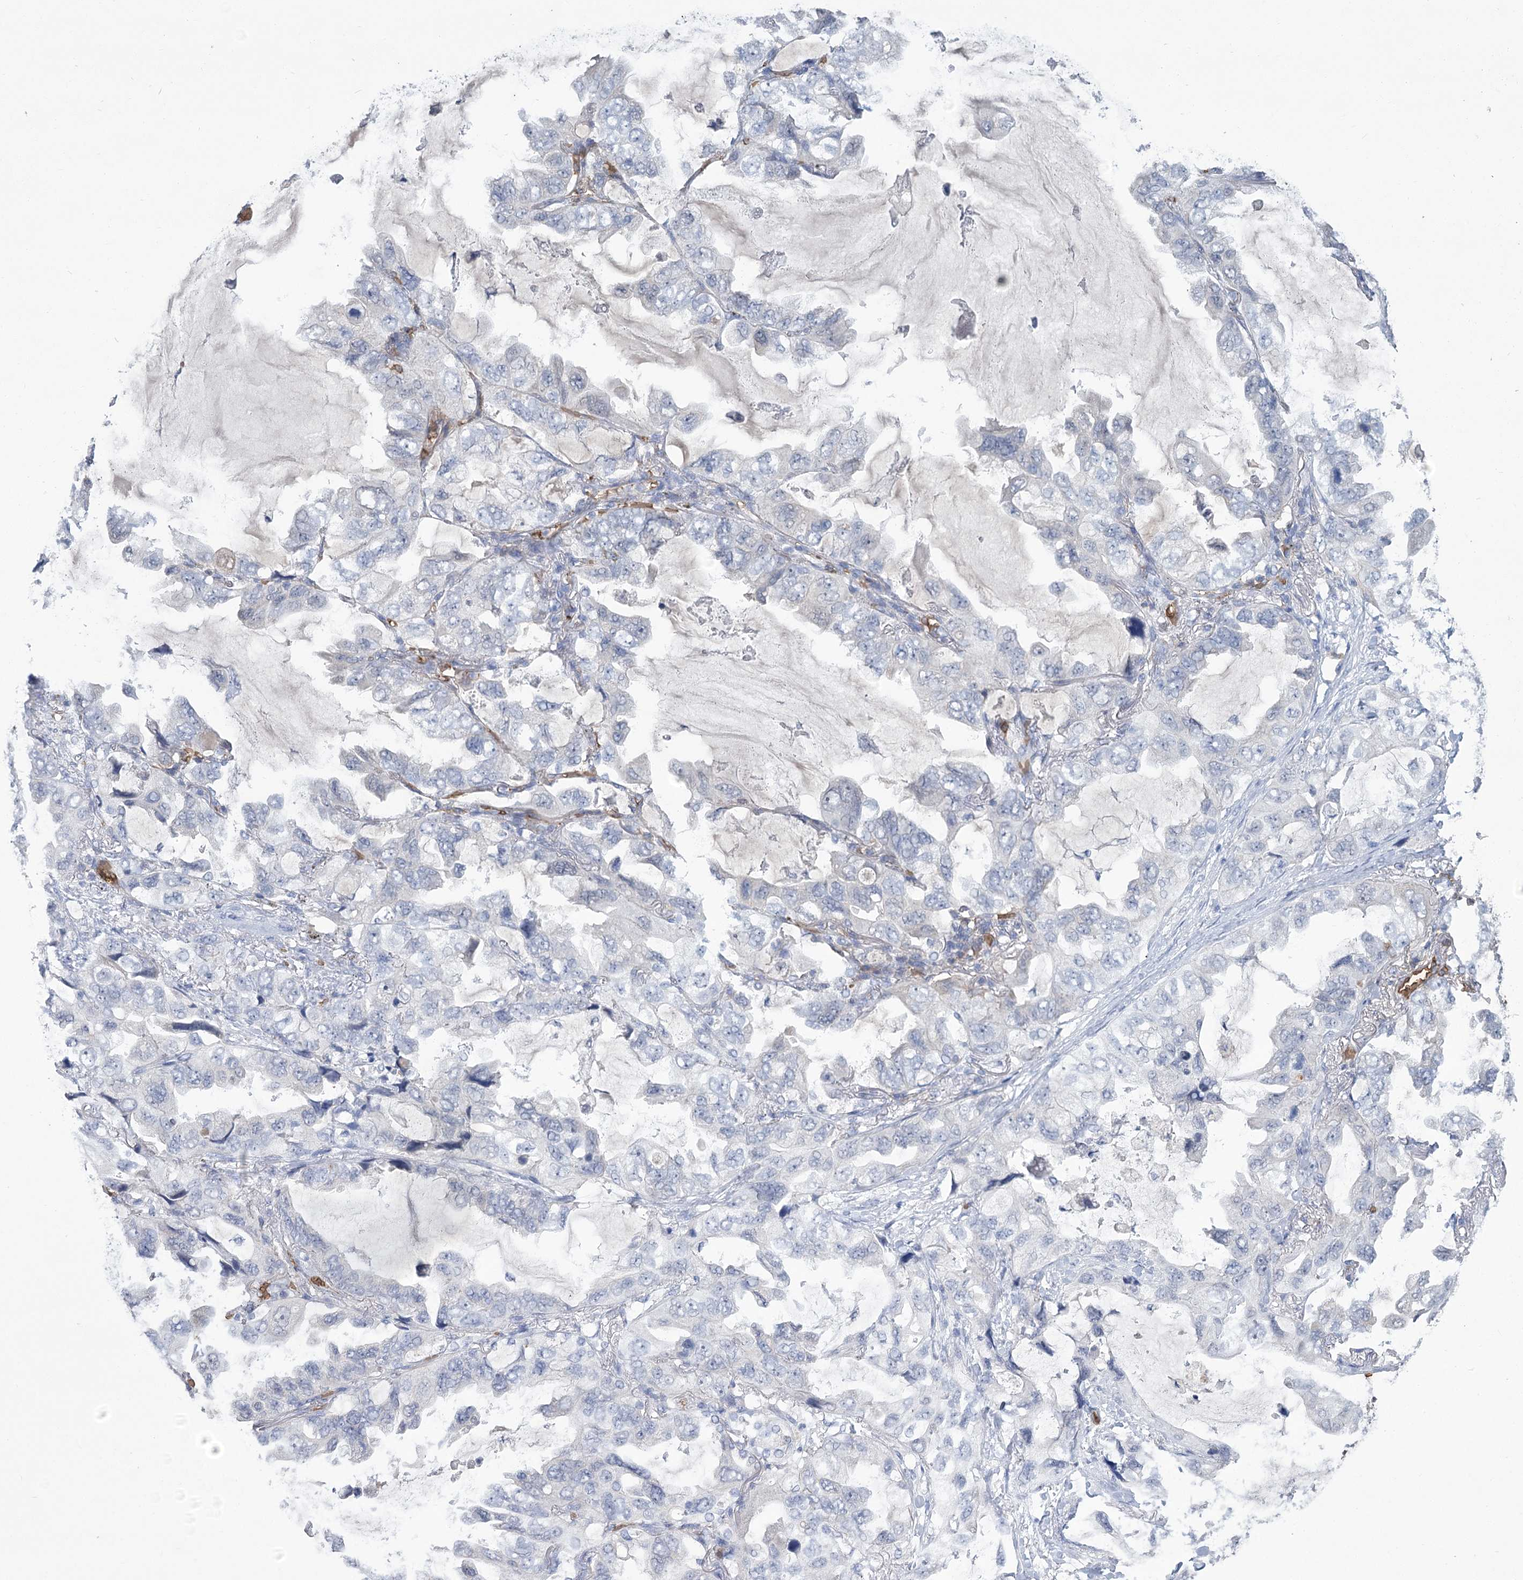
{"staining": {"intensity": "negative", "quantity": "none", "location": "none"}, "tissue": "lung cancer", "cell_type": "Tumor cells", "image_type": "cancer", "snomed": [{"axis": "morphology", "description": "Squamous cell carcinoma, NOS"}, {"axis": "topography", "description": "Lung"}], "caption": "Immunohistochemistry photomicrograph of human lung cancer (squamous cell carcinoma) stained for a protein (brown), which displays no expression in tumor cells.", "gene": "HBA1", "patient": {"sex": "female", "age": 73}}